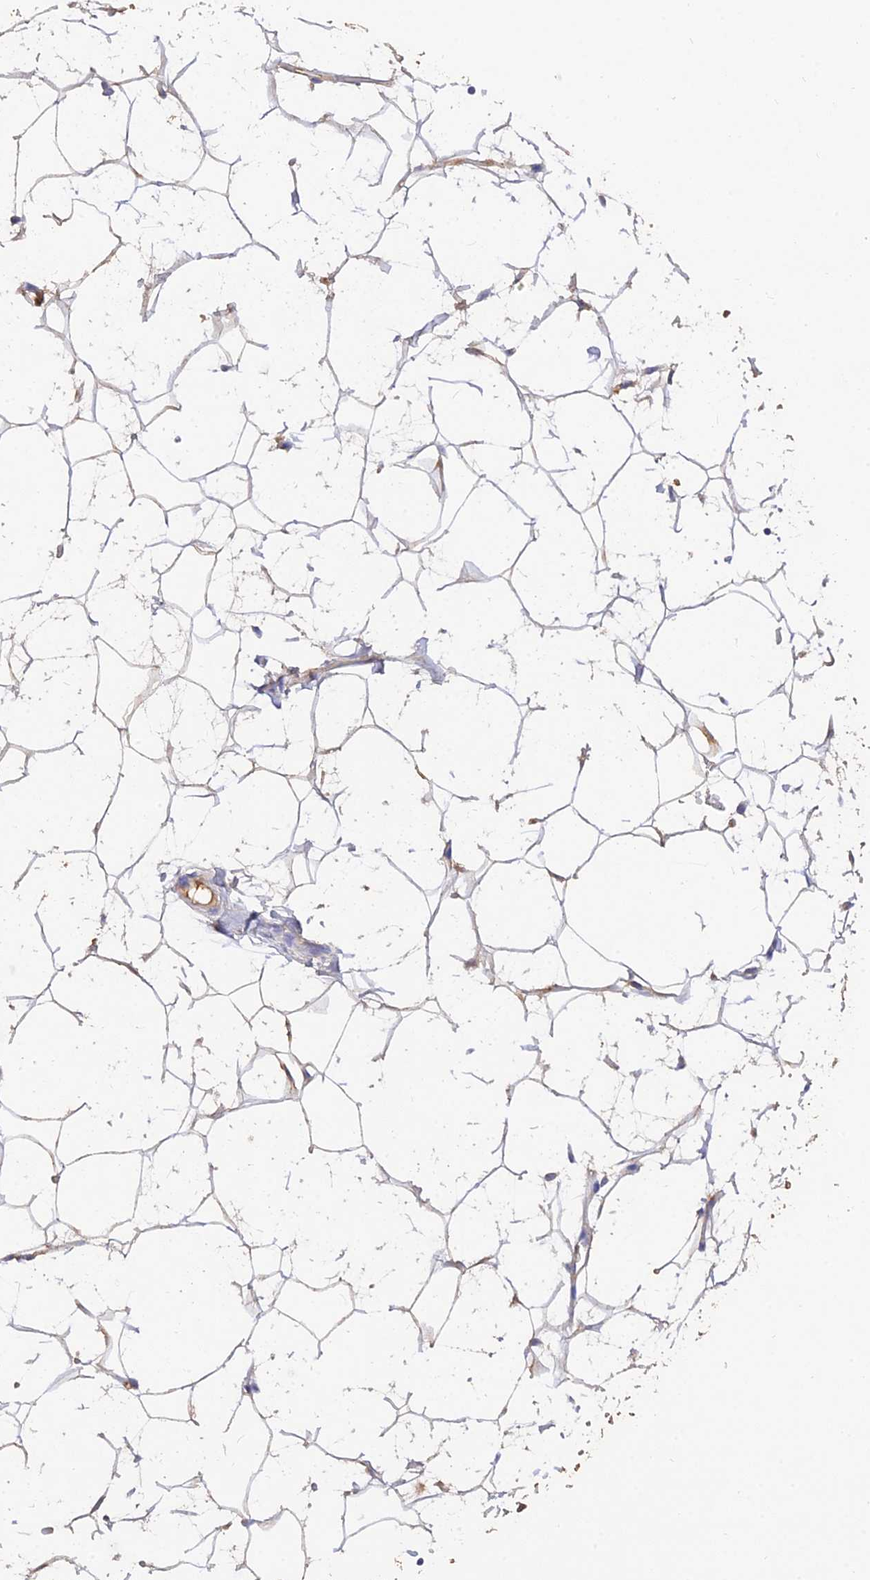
{"staining": {"intensity": "weak", "quantity": ">75%", "location": "cytoplasmic/membranous"}, "tissue": "adipose tissue", "cell_type": "Adipocytes", "image_type": "normal", "snomed": [{"axis": "morphology", "description": "Normal tissue, NOS"}, {"axis": "topography", "description": "Breast"}], "caption": "About >75% of adipocytes in normal human adipose tissue show weak cytoplasmic/membranous protein staining as visualized by brown immunohistochemical staining.", "gene": "ACSM5", "patient": {"sex": "female", "age": 26}}